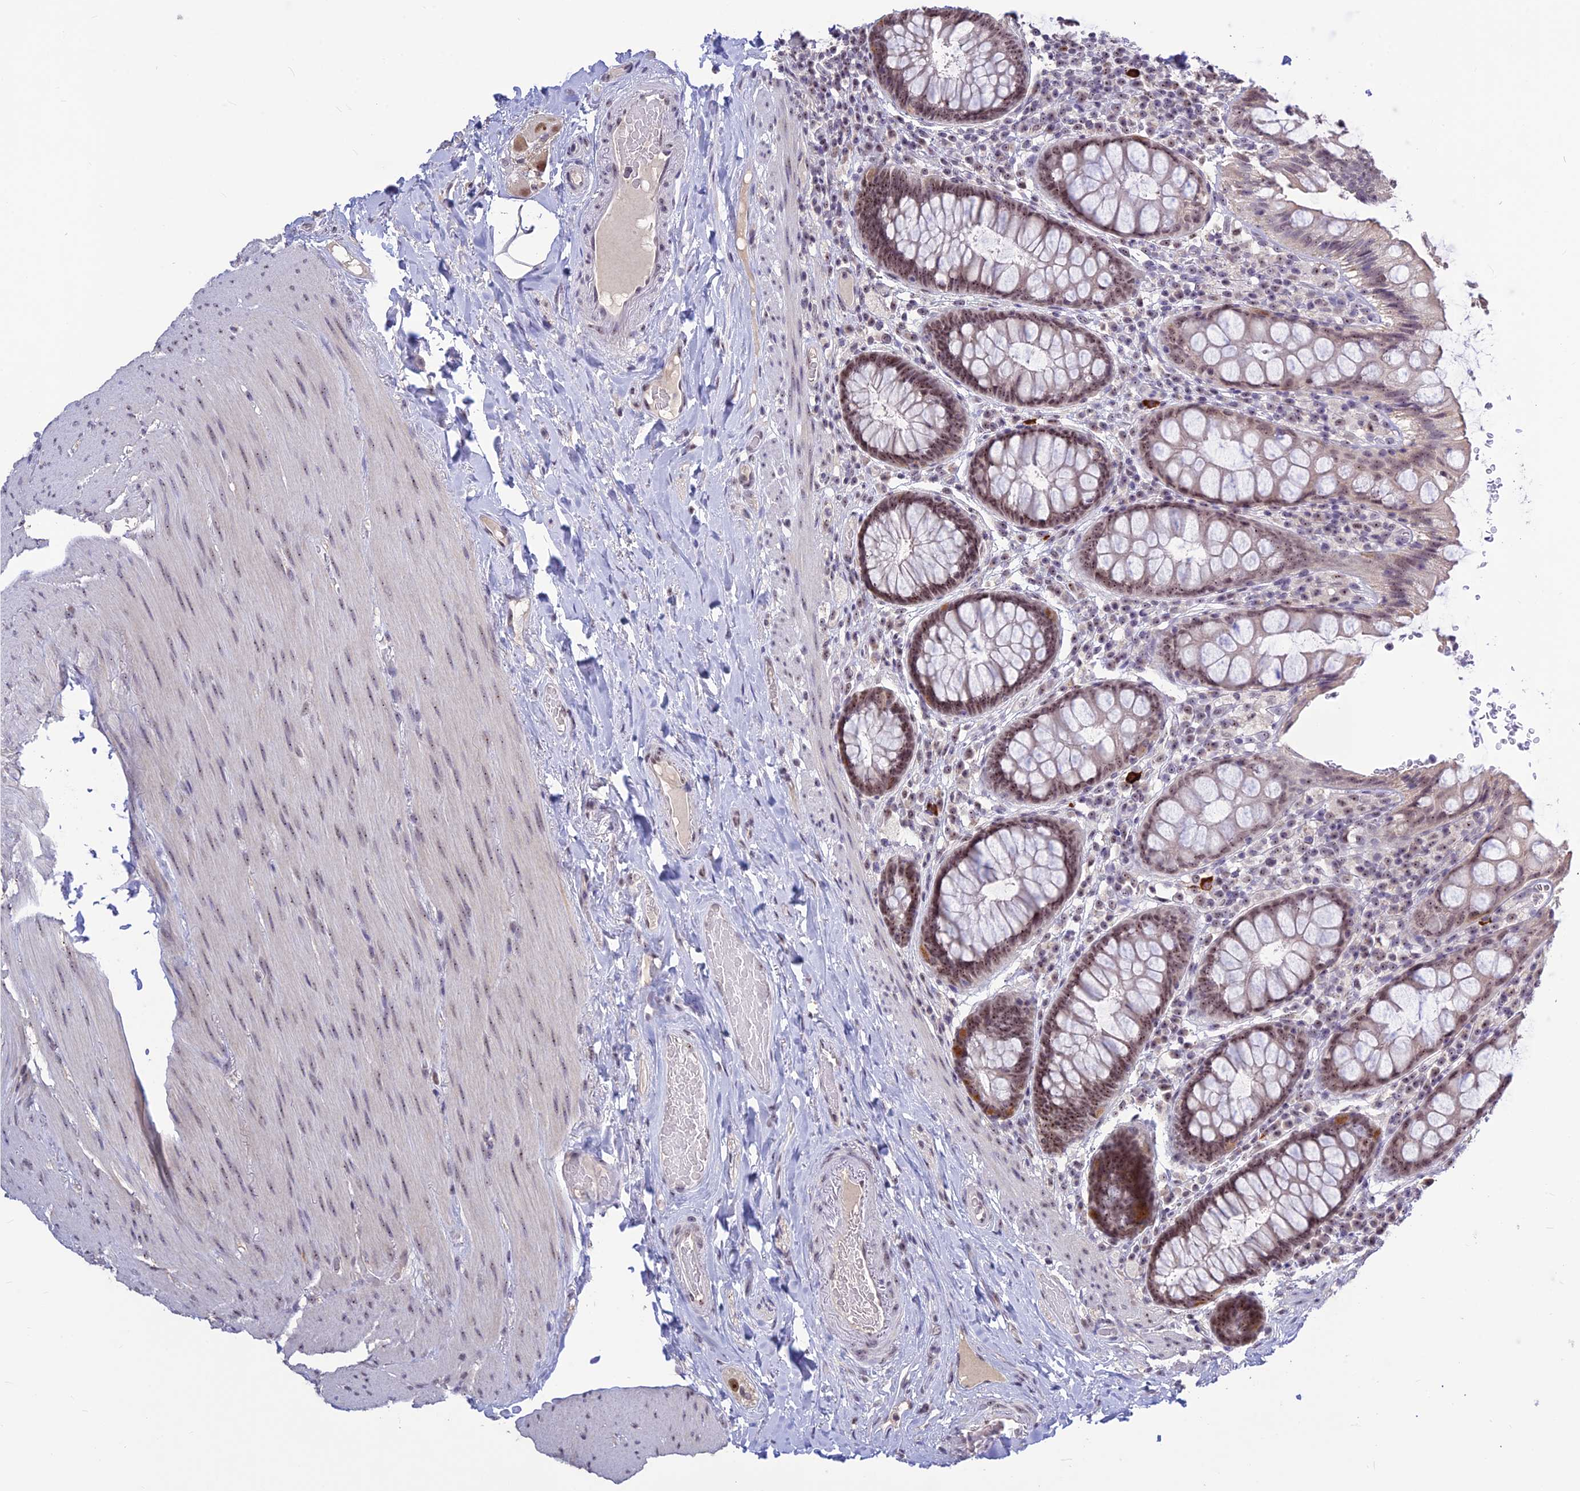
{"staining": {"intensity": "moderate", "quantity": "25%-75%", "location": "nuclear"}, "tissue": "rectum", "cell_type": "Glandular cells", "image_type": "normal", "snomed": [{"axis": "morphology", "description": "Normal tissue, NOS"}, {"axis": "topography", "description": "Rectum"}], "caption": "A micrograph of human rectum stained for a protein displays moderate nuclear brown staining in glandular cells. (IHC, brightfield microscopy, high magnification).", "gene": "POLR1G", "patient": {"sex": "male", "age": 83}}